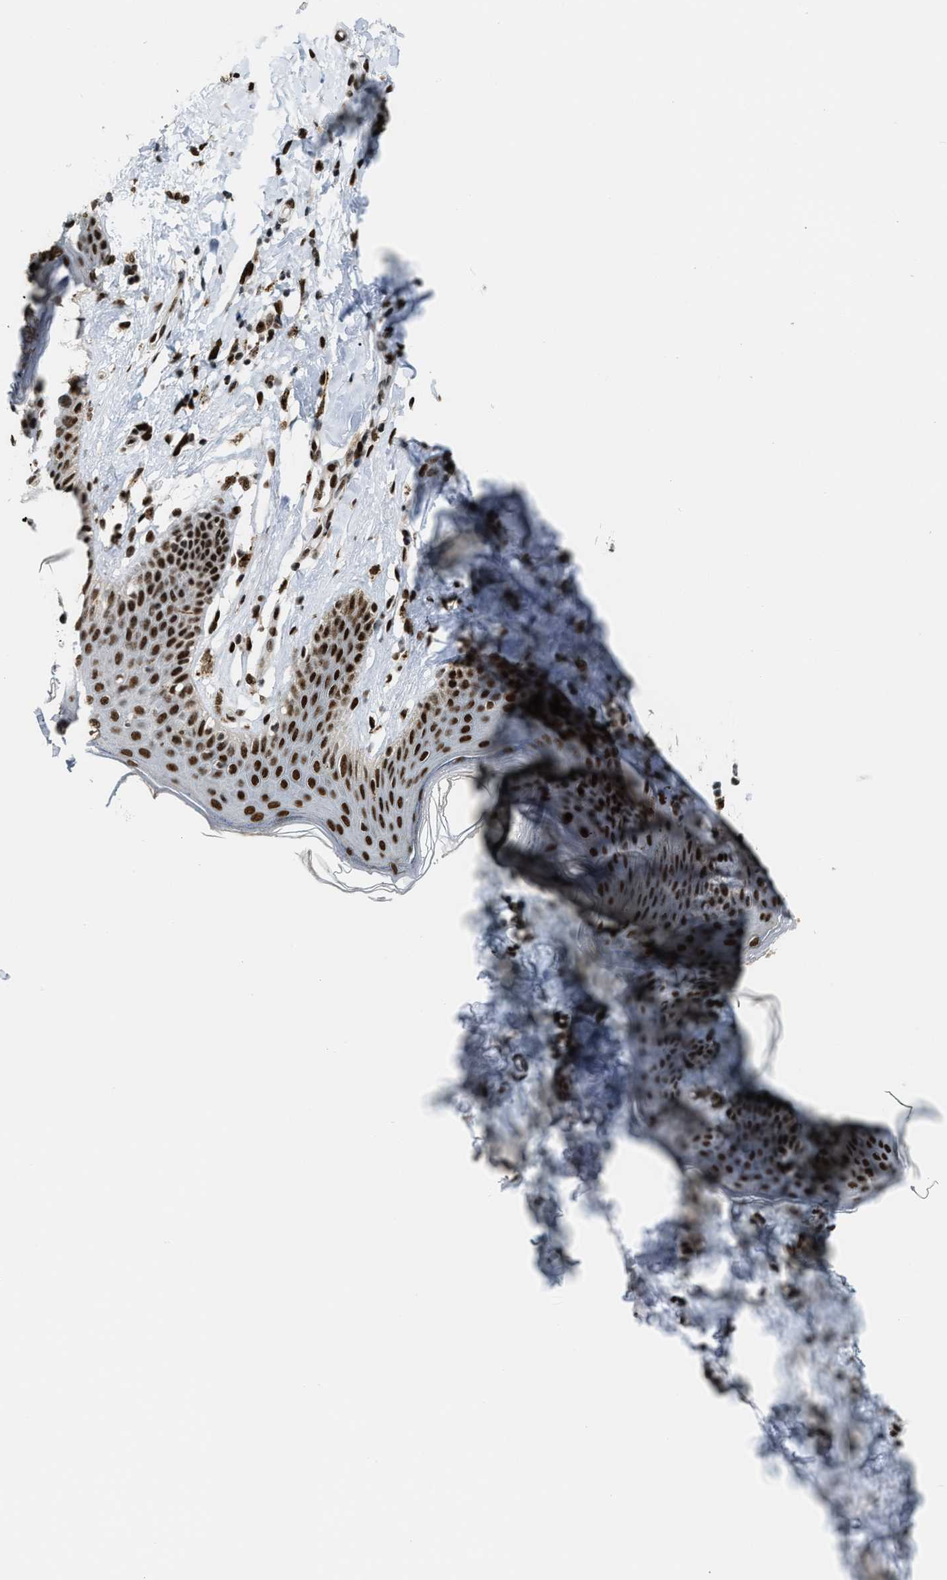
{"staining": {"intensity": "strong", "quantity": ">75%", "location": "nuclear"}, "tissue": "skin", "cell_type": "Epidermal cells", "image_type": "normal", "snomed": [{"axis": "morphology", "description": "Normal tissue, NOS"}, {"axis": "topography", "description": "Vulva"}], "caption": "DAB (3,3'-diaminobenzidine) immunohistochemical staining of benign human skin reveals strong nuclear protein positivity in about >75% of epidermal cells.", "gene": "NUMA1", "patient": {"sex": "female", "age": 66}}